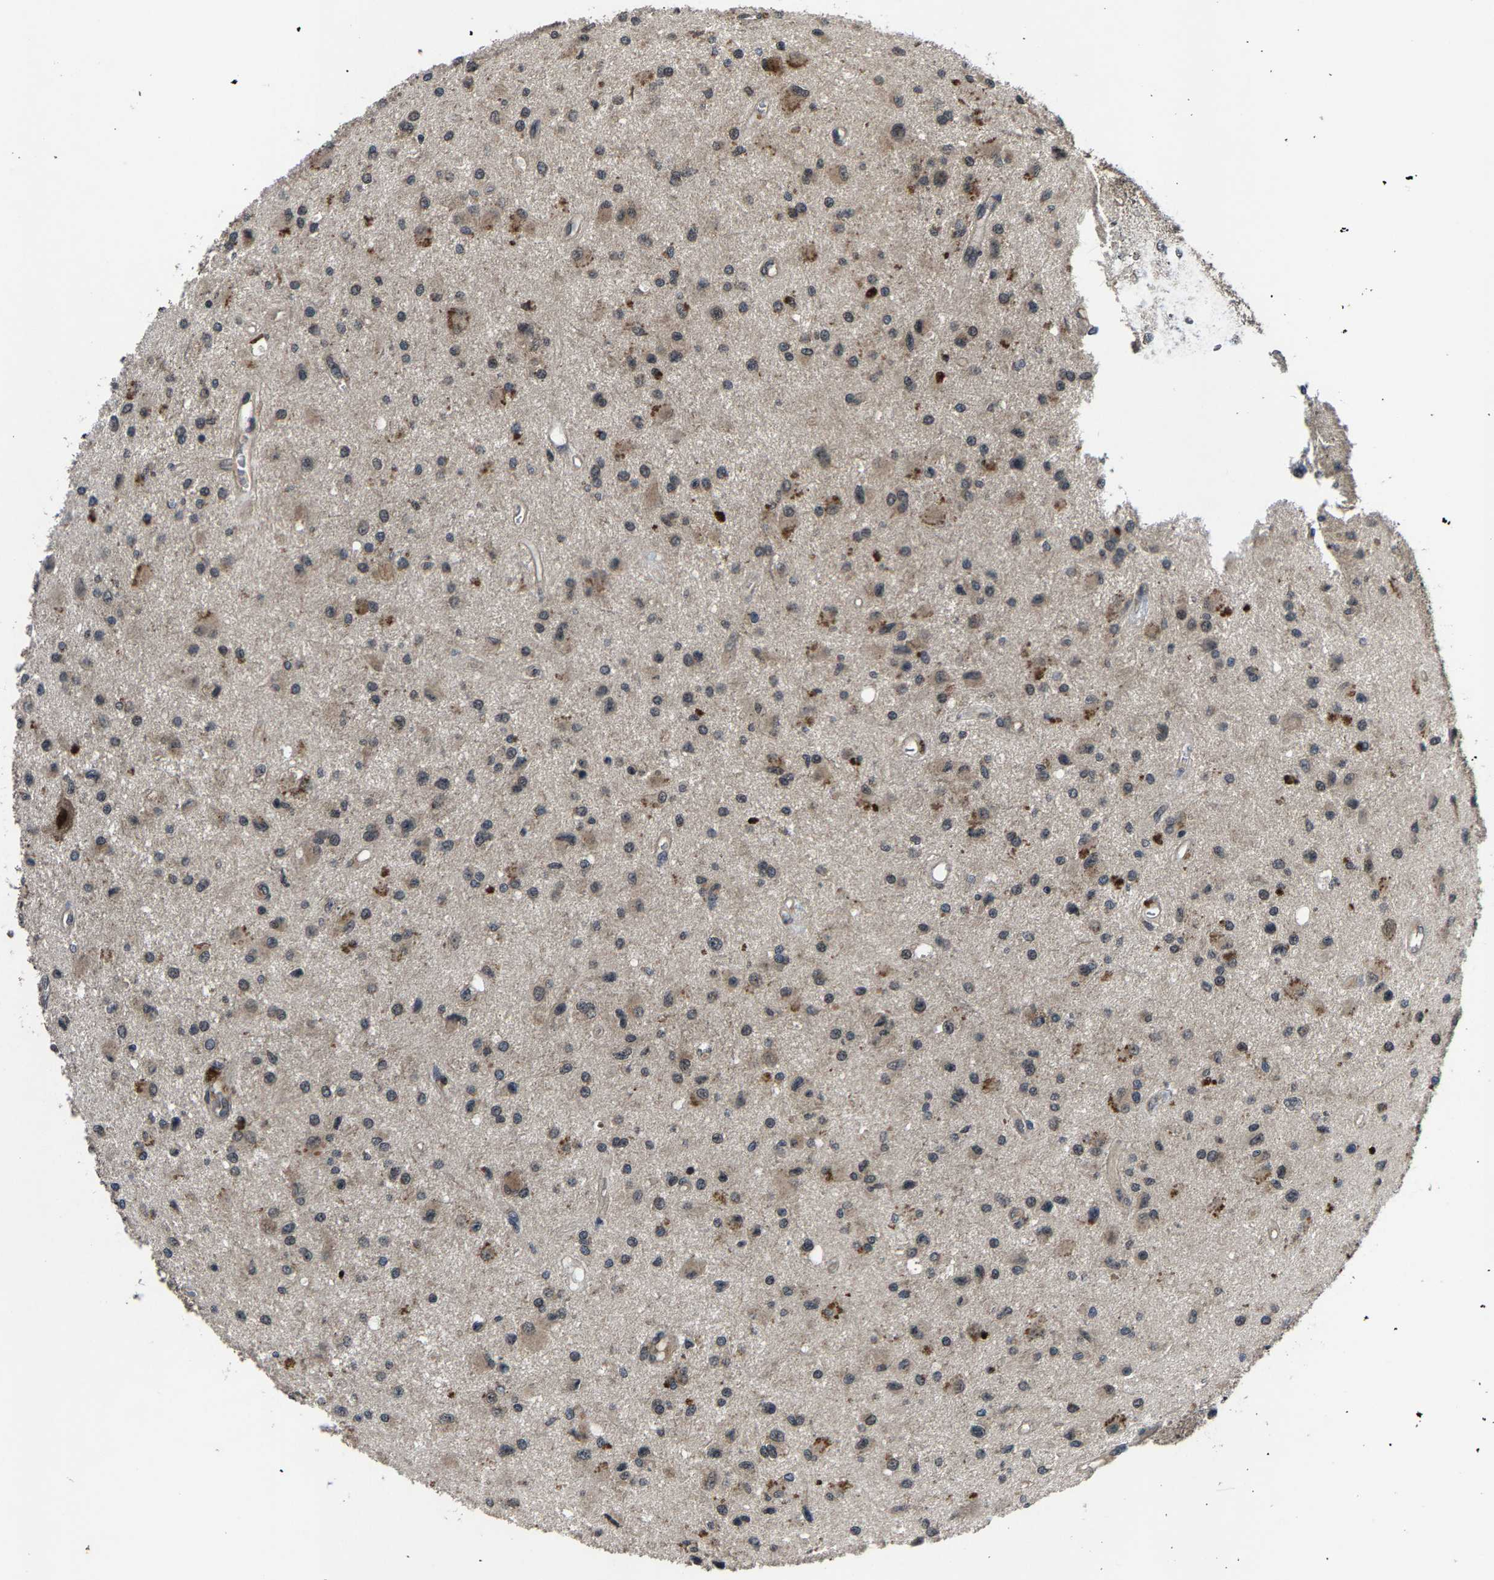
{"staining": {"intensity": "weak", "quantity": "25%-75%", "location": "cytoplasmic/membranous,nuclear"}, "tissue": "glioma", "cell_type": "Tumor cells", "image_type": "cancer", "snomed": [{"axis": "morphology", "description": "Glioma, malignant, Low grade"}, {"axis": "topography", "description": "Brain"}], "caption": "Human glioma stained with a brown dye displays weak cytoplasmic/membranous and nuclear positive expression in approximately 25%-75% of tumor cells.", "gene": "HUWE1", "patient": {"sex": "male", "age": 58}}